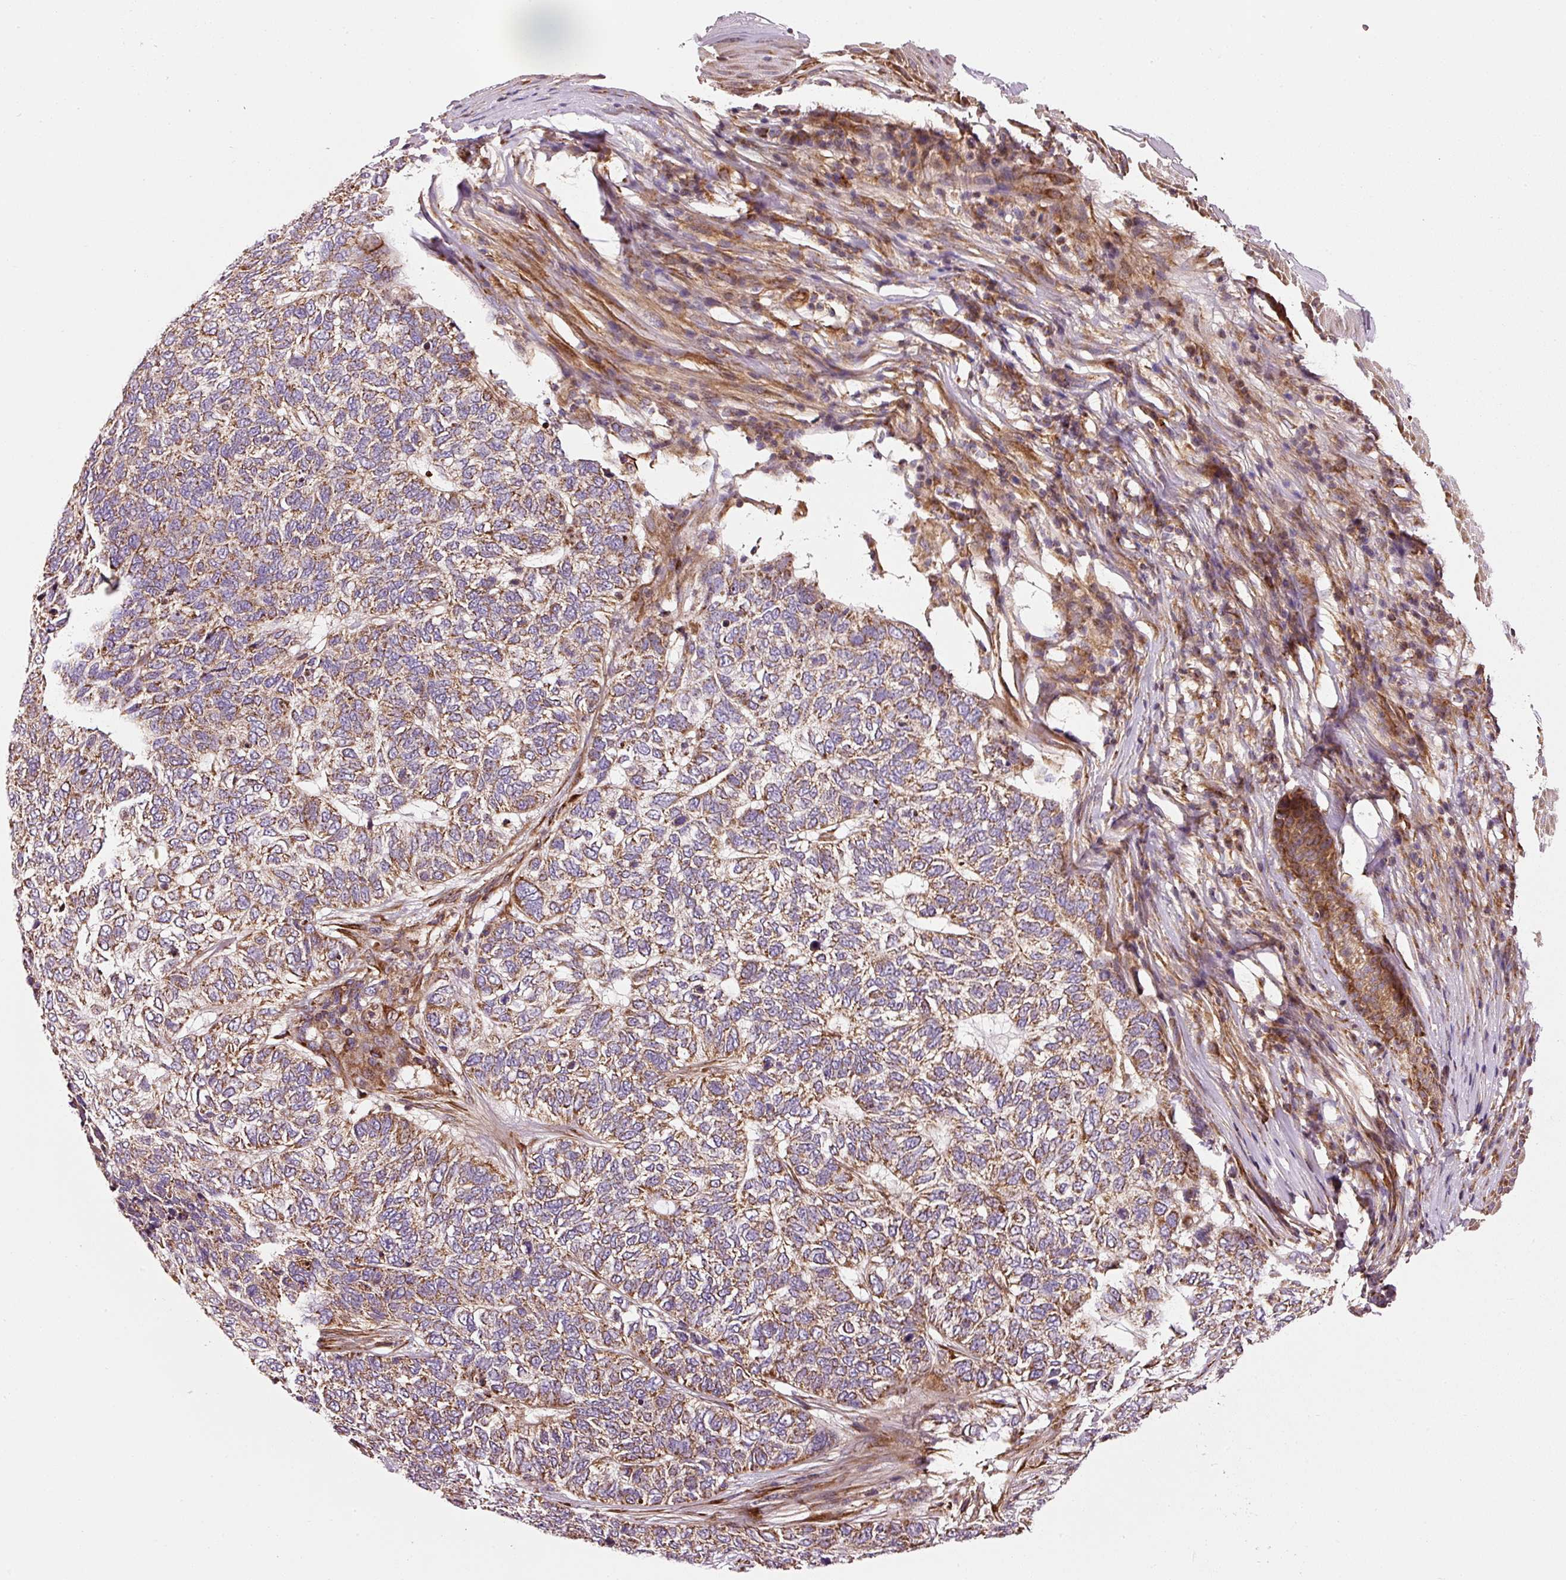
{"staining": {"intensity": "moderate", "quantity": ">75%", "location": "cytoplasmic/membranous"}, "tissue": "skin cancer", "cell_type": "Tumor cells", "image_type": "cancer", "snomed": [{"axis": "morphology", "description": "Basal cell carcinoma"}, {"axis": "topography", "description": "Skin"}], "caption": "Immunohistochemical staining of human skin basal cell carcinoma reveals medium levels of moderate cytoplasmic/membranous protein positivity in approximately >75% of tumor cells.", "gene": "ISCU", "patient": {"sex": "female", "age": 65}}